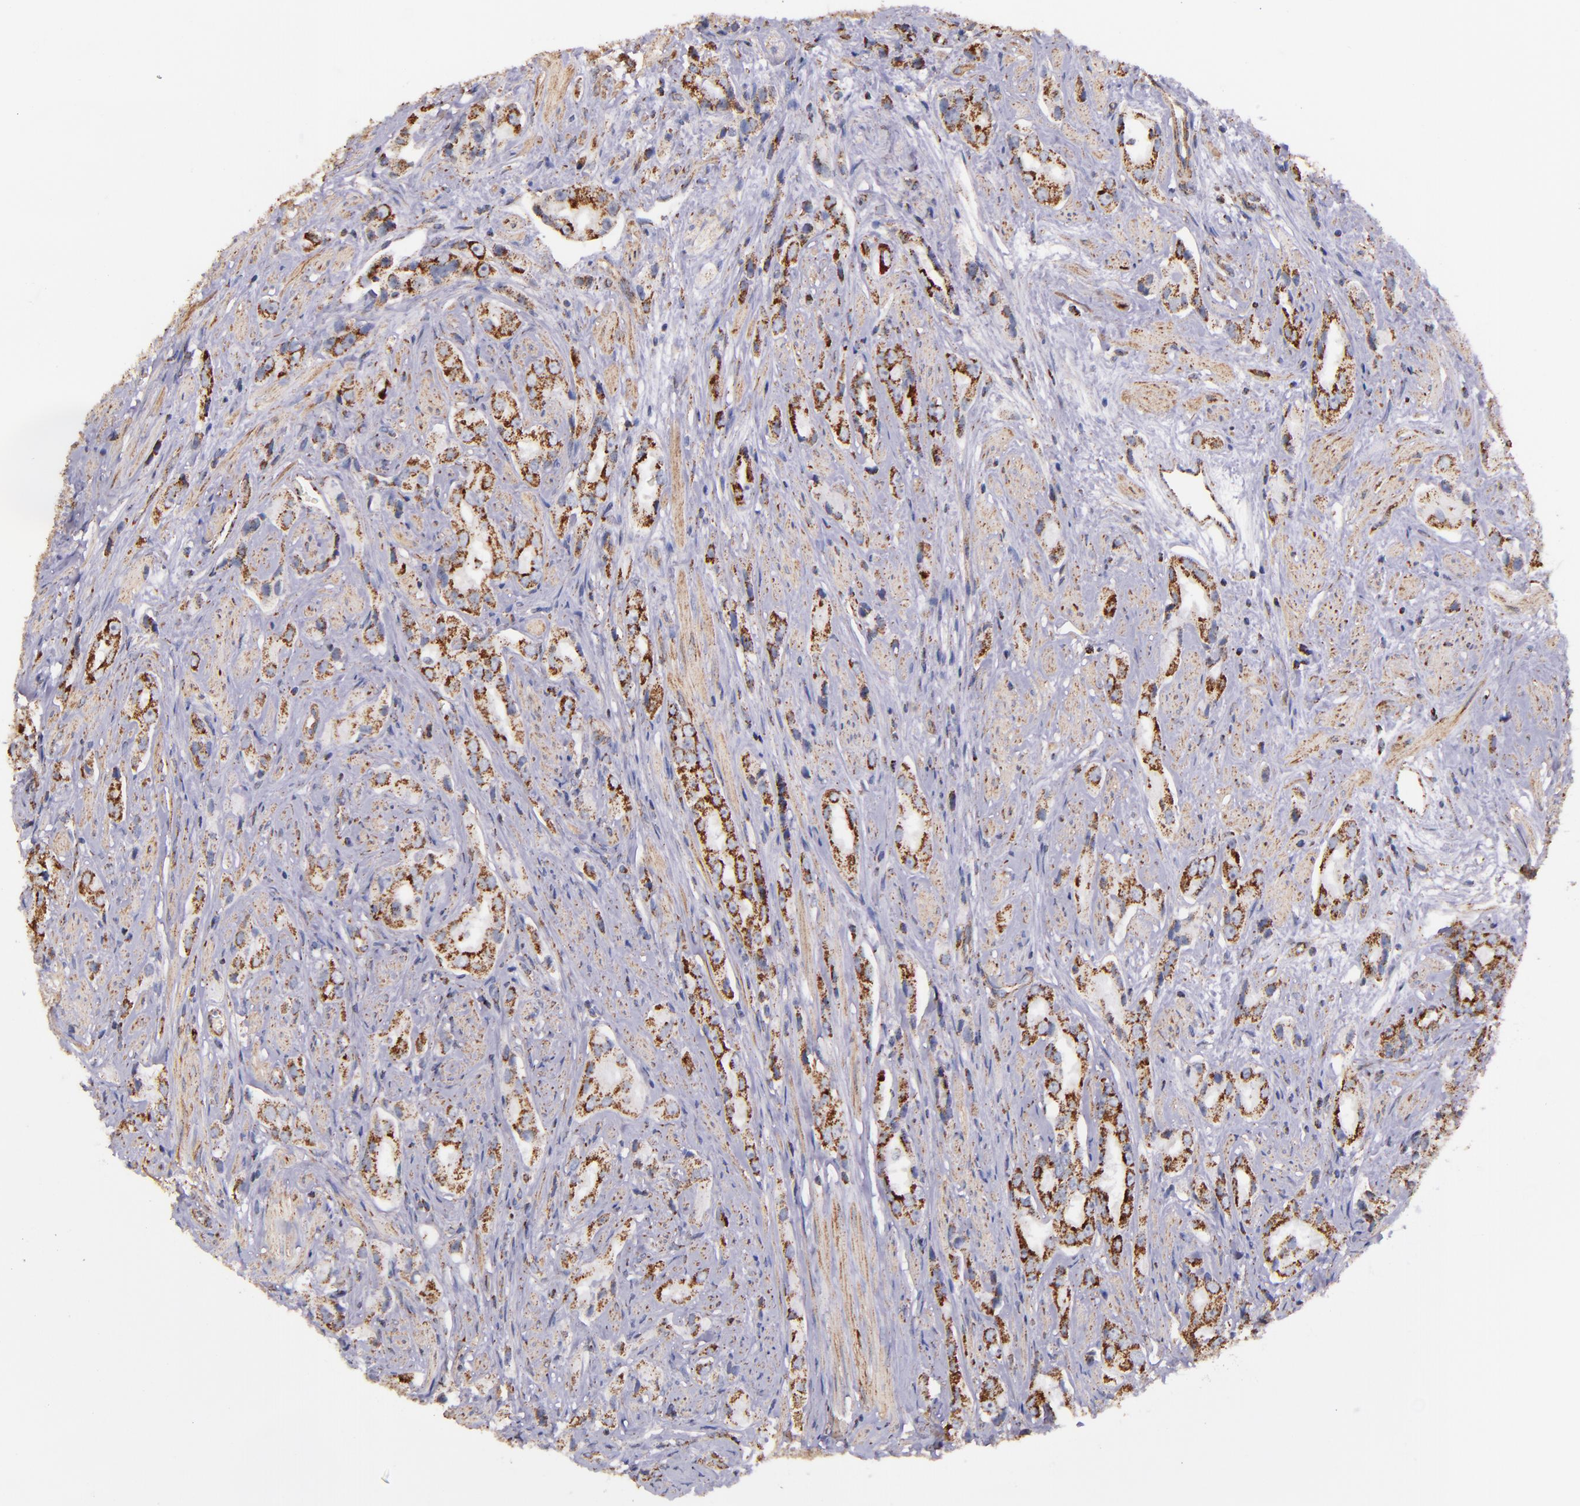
{"staining": {"intensity": "strong", "quantity": ">75%", "location": "cytoplasmic/membranous"}, "tissue": "prostate cancer", "cell_type": "Tumor cells", "image_type": "cancer", "snomed": [{"axis": "morphology", "description": "Adenocarcinoma, Medium grade"}, {"axis": "topography", "description": "Prostate"}], "caption": "Prostate adenocarcinoma (medium-grade) stained with a protein marker shows strong staining in tumor cells.", "gene": "IDH3G", "patient": {"sex": "male", "age": 53}}